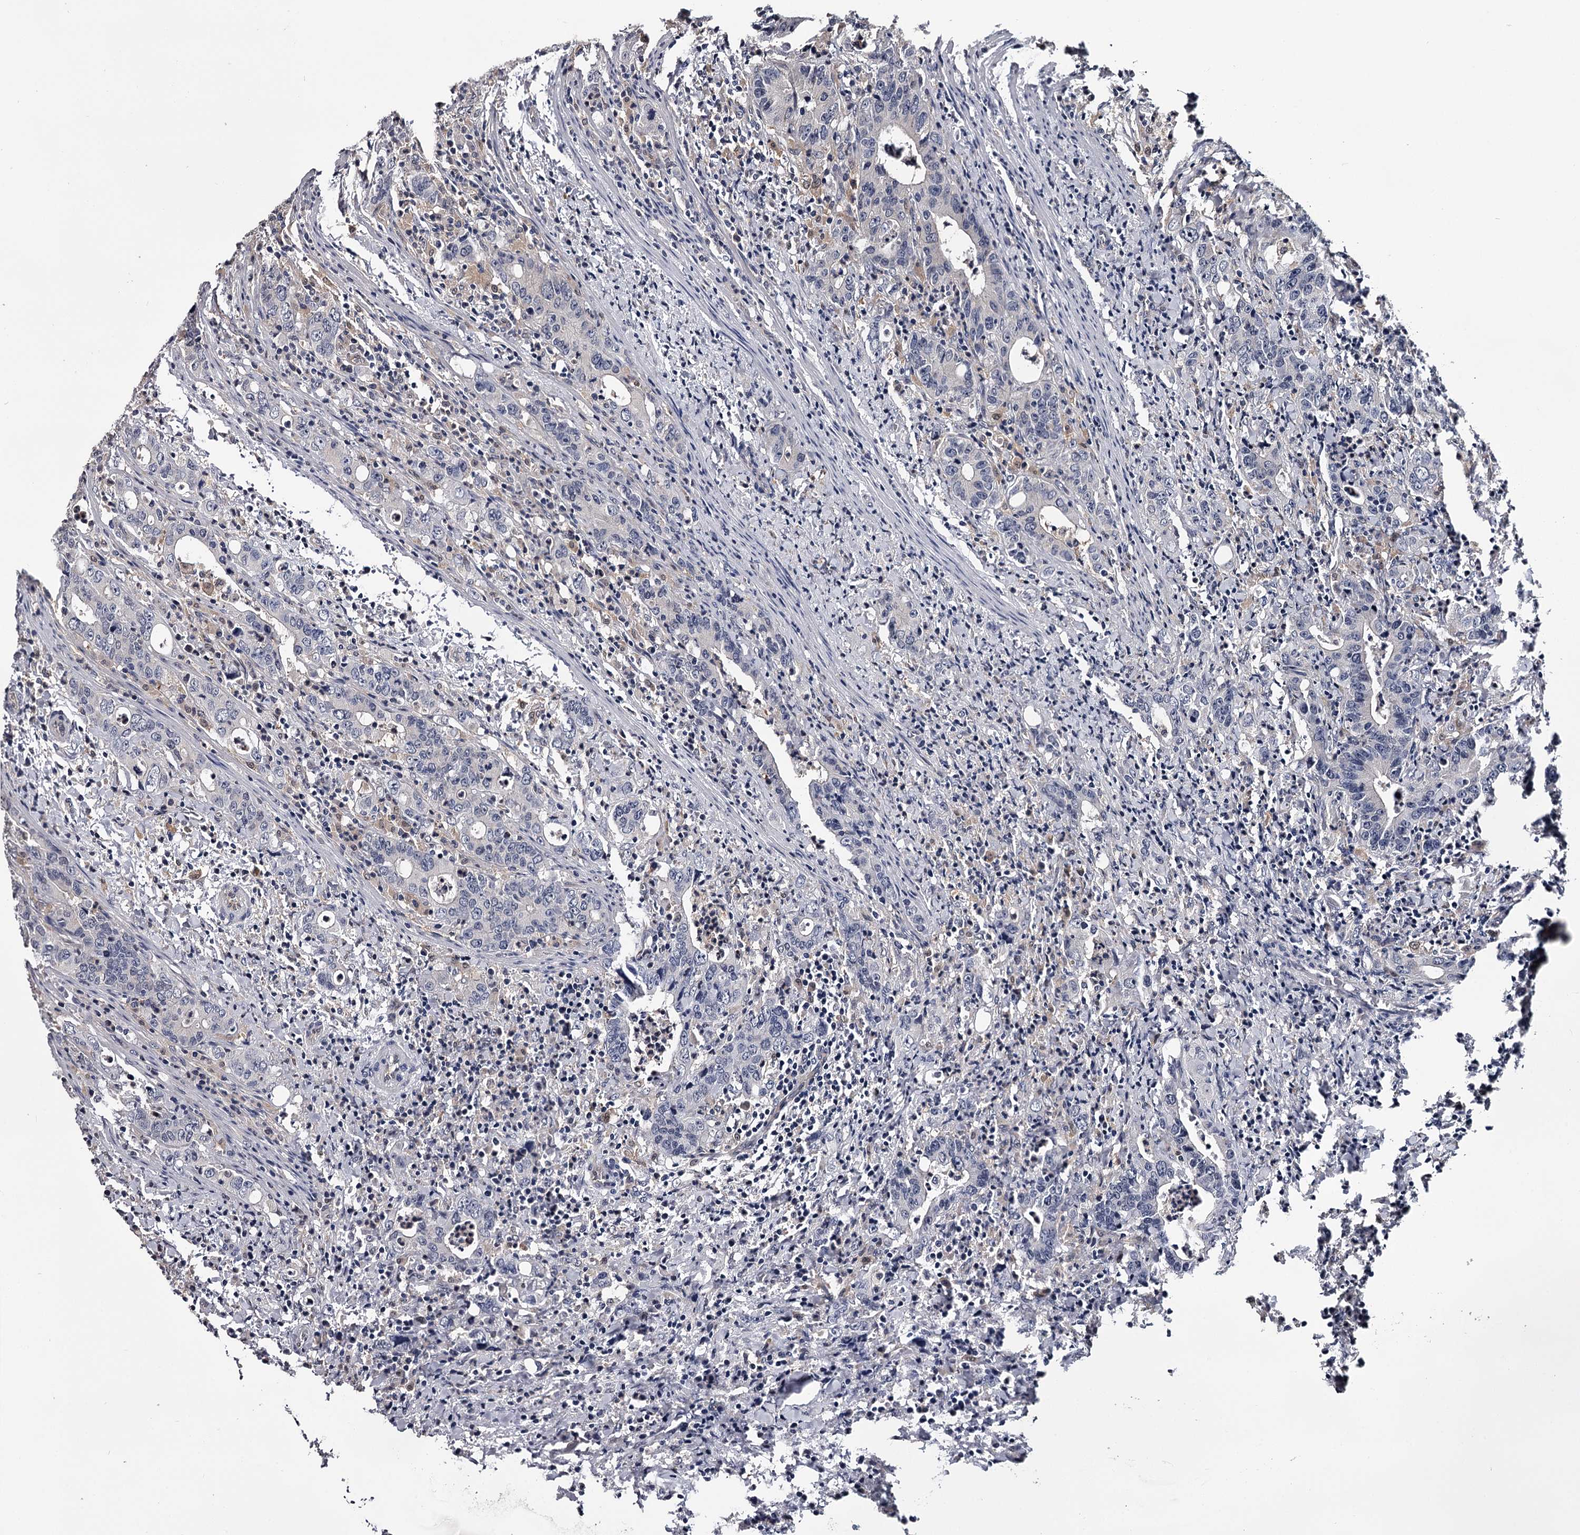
{"staining": {"intensity": "negative", "quantity": "none", "location": "none"}, "tissue": "colorectal cancer", "cell_type": "Tumor cells", "image_type": "cancer", "snomed": [{"axis": "morphology", "description": "Adenocarcinoma, NOS"}, {"axis": "topography", "description": "Colon"}], "caption": "Immunohistochemical staining of human colorectal cancer (adenocarcinoma) exhibits no significant staining in tumor cells.", "gene": "GSTO1", "patient": {"sex": "female", "age": 75}}